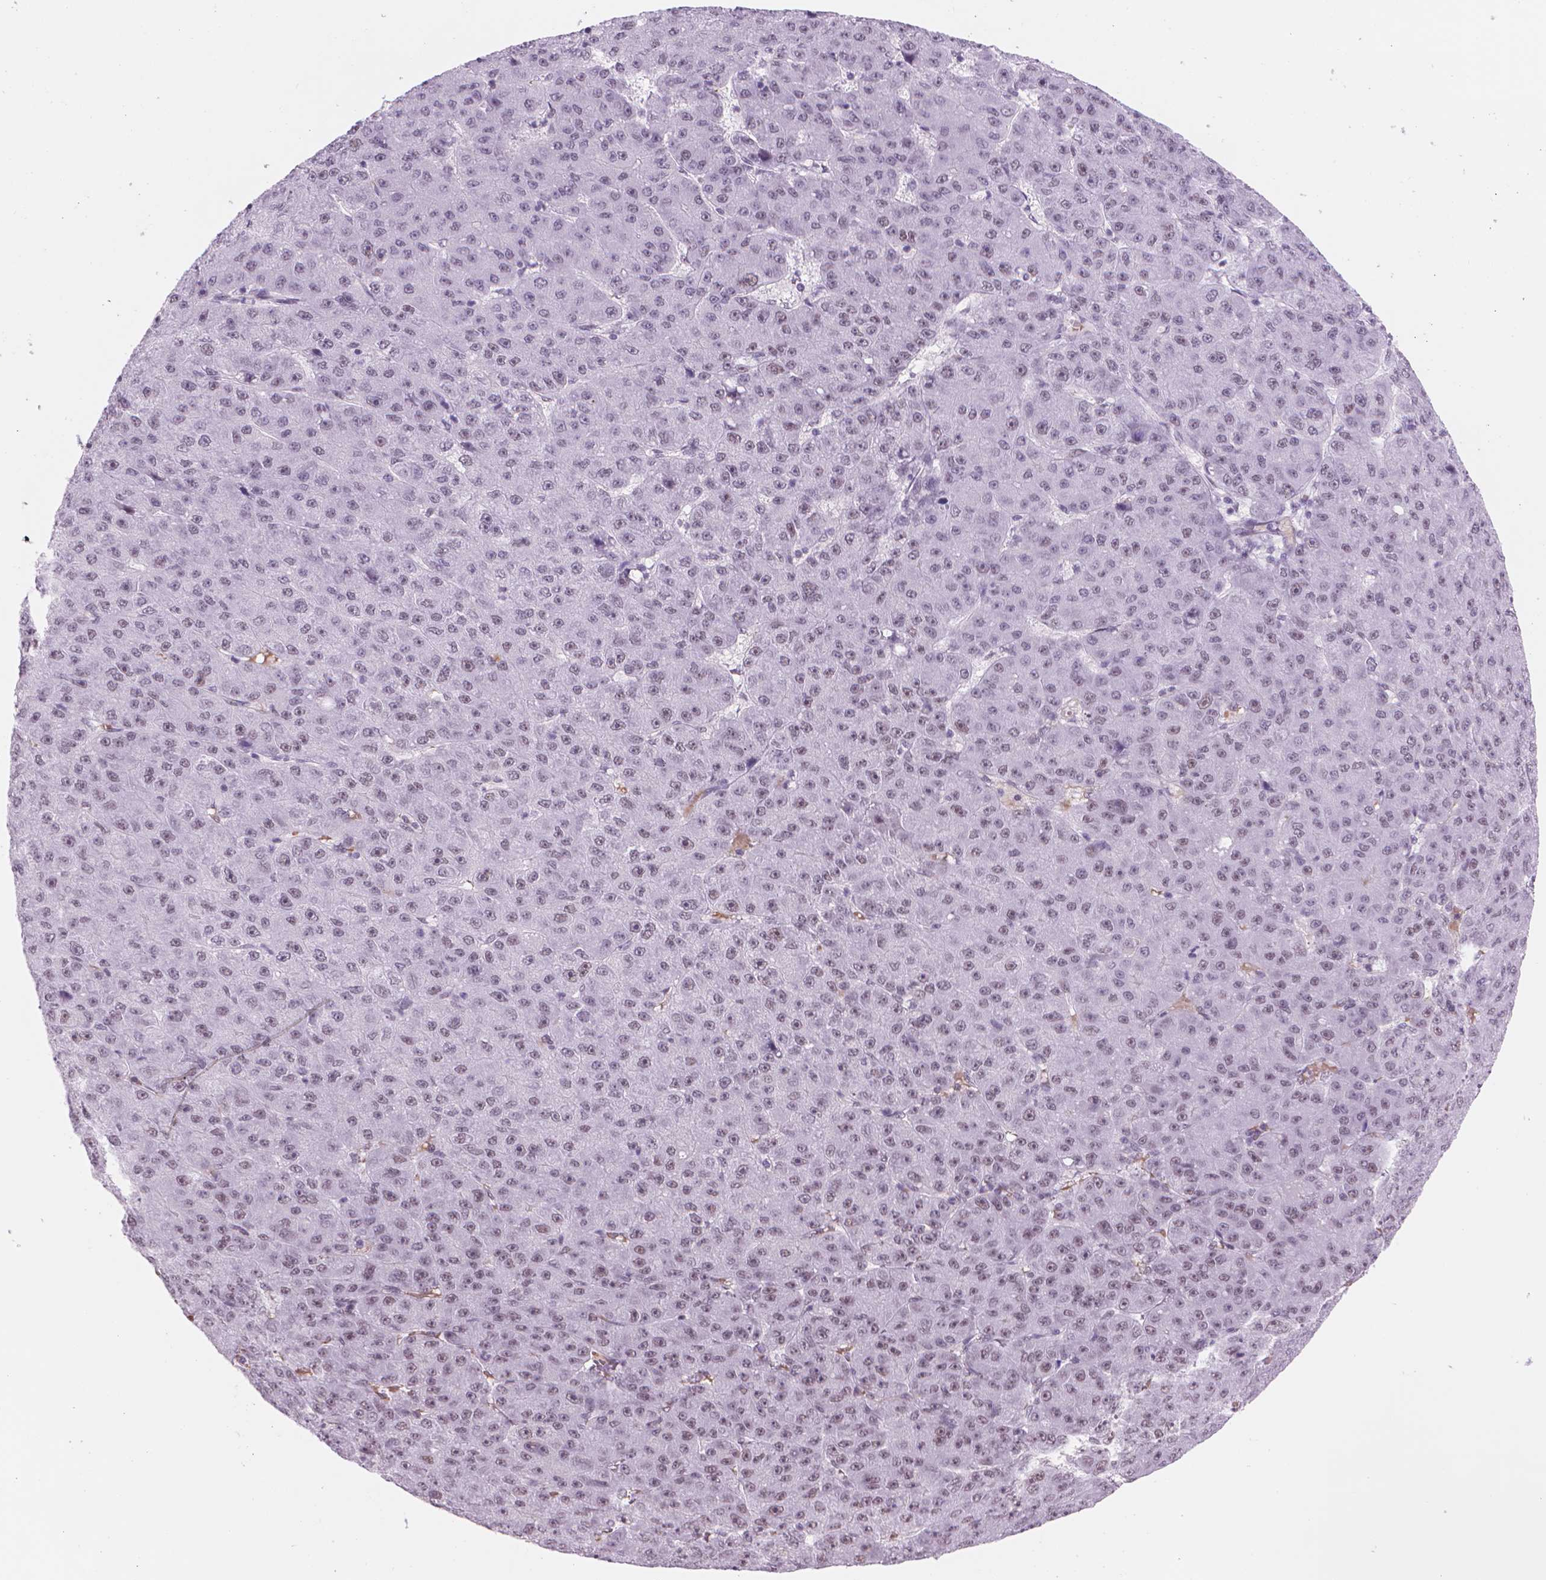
{"staining": {"intensity": "weak", "quantity": "<25%", "location": "nuclear"}, "tissue": "liver cancer", "cell_type": "Tumor cells", "image_type": "cancer", "snomed": [{"axis": "morphology", "description": "Carcinoma, Hepatocellular, NOS"}, {"axis": "topography", "description": "Liver"}], "caption": "An immunohistochemistry (IHC) histopathology image of liver cancer (hepatocellular carcinoma) is shown. There is no staining in tumor cells of liver cancer (hepatocellular carcinoma).", "gene": "POLR3D", "patient": {"sex": "male", "age": 67}}